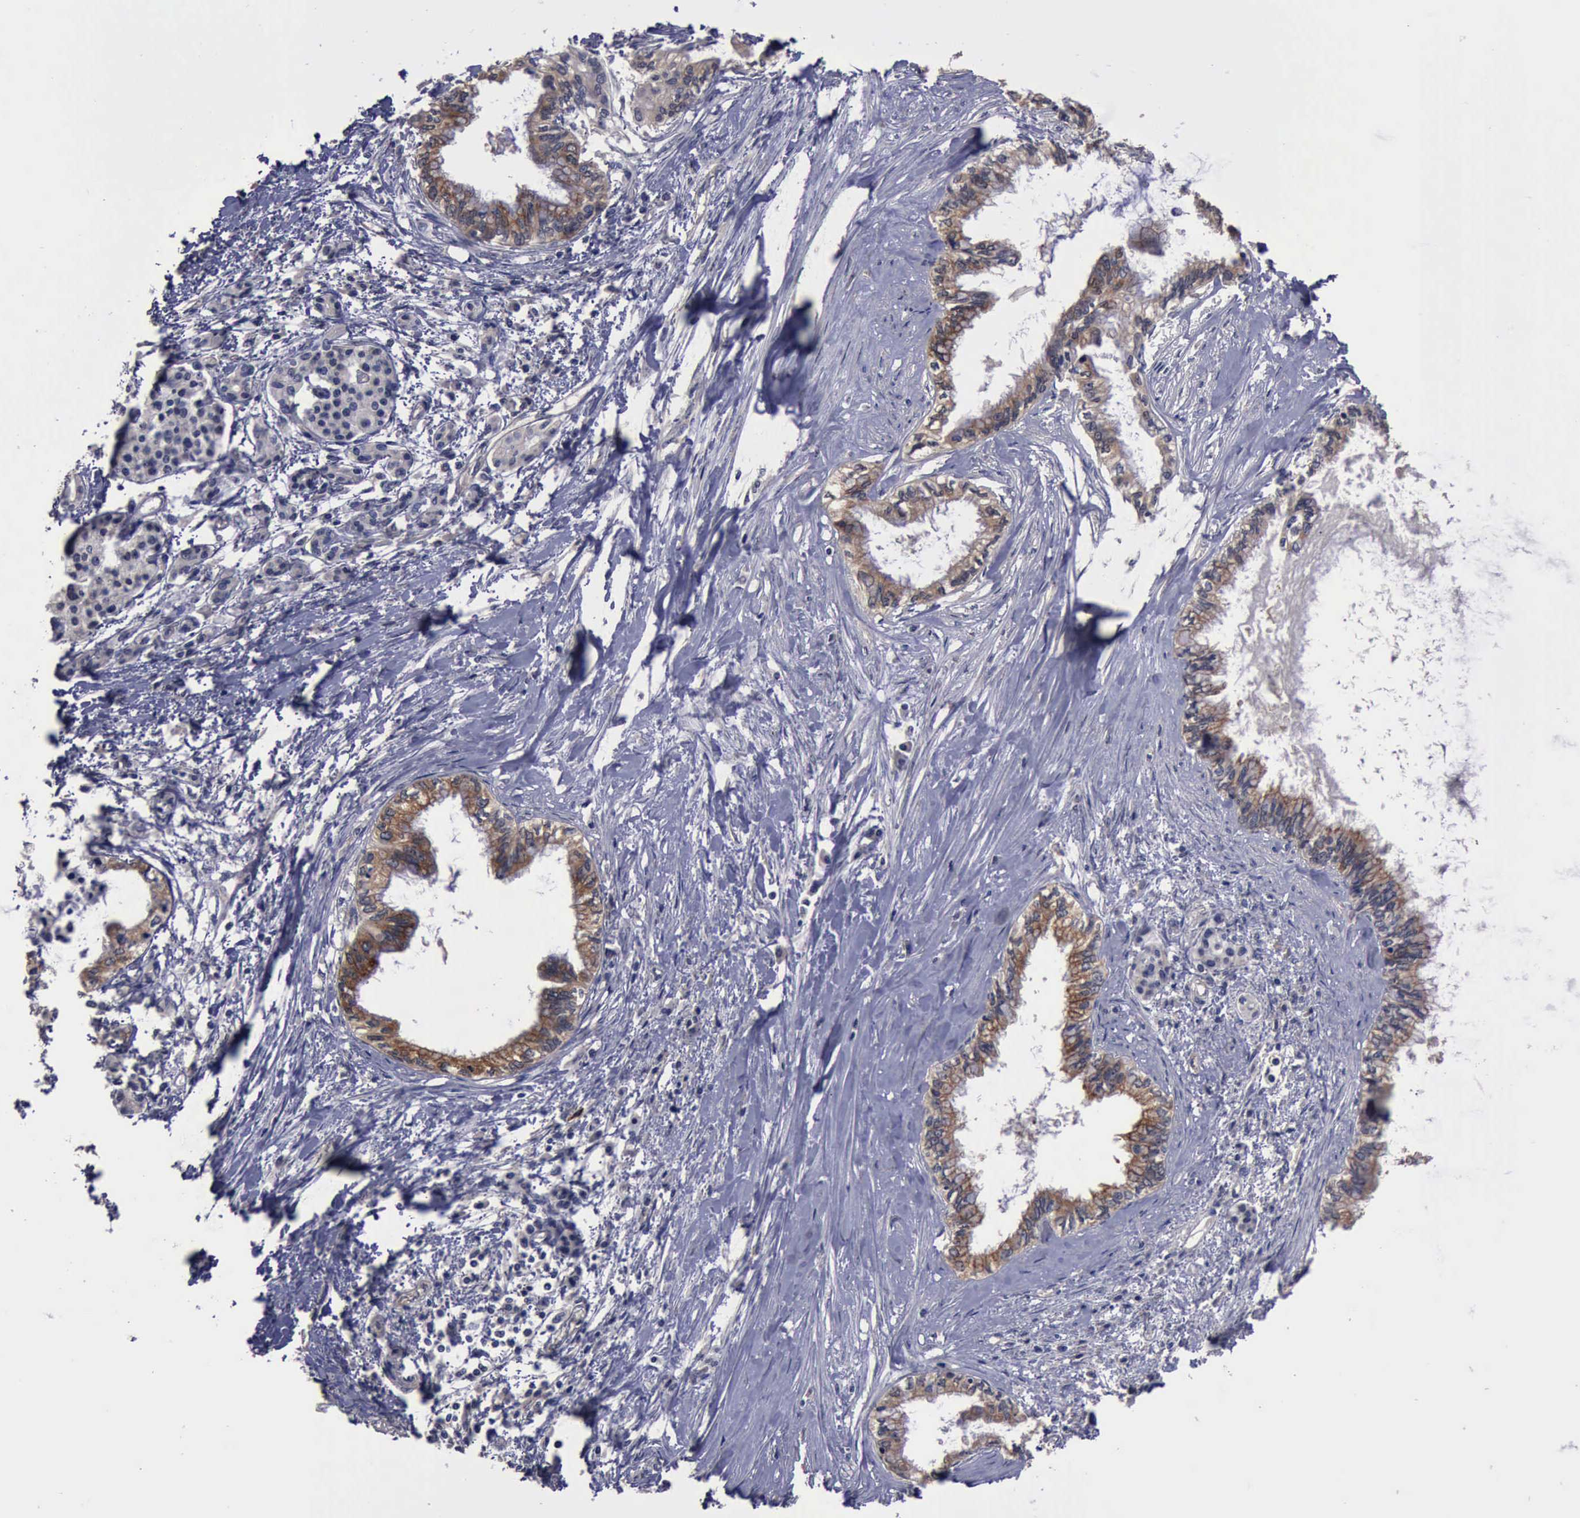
{"staining": {"intensity": "weak", "quantity": "<25%", "location": "cytoplasmic/membranous"}, "tissue": "pancreatic cancer", "cell_type": "Tumor cells", "image_type": "cancer", "snomed": [{"axis": "morphology", "description": "Adenocarcinoma, NOS"}, {"axis": "topography", "description": "Pancreas"}], "caption": "Tumor cells show no significant positivity in adenocarcinoma (pancreatic). (DAB IHC with hematoxylin counter stain).", "gene": "CRKL", "patient": {"sex": "female", "age": 64}}